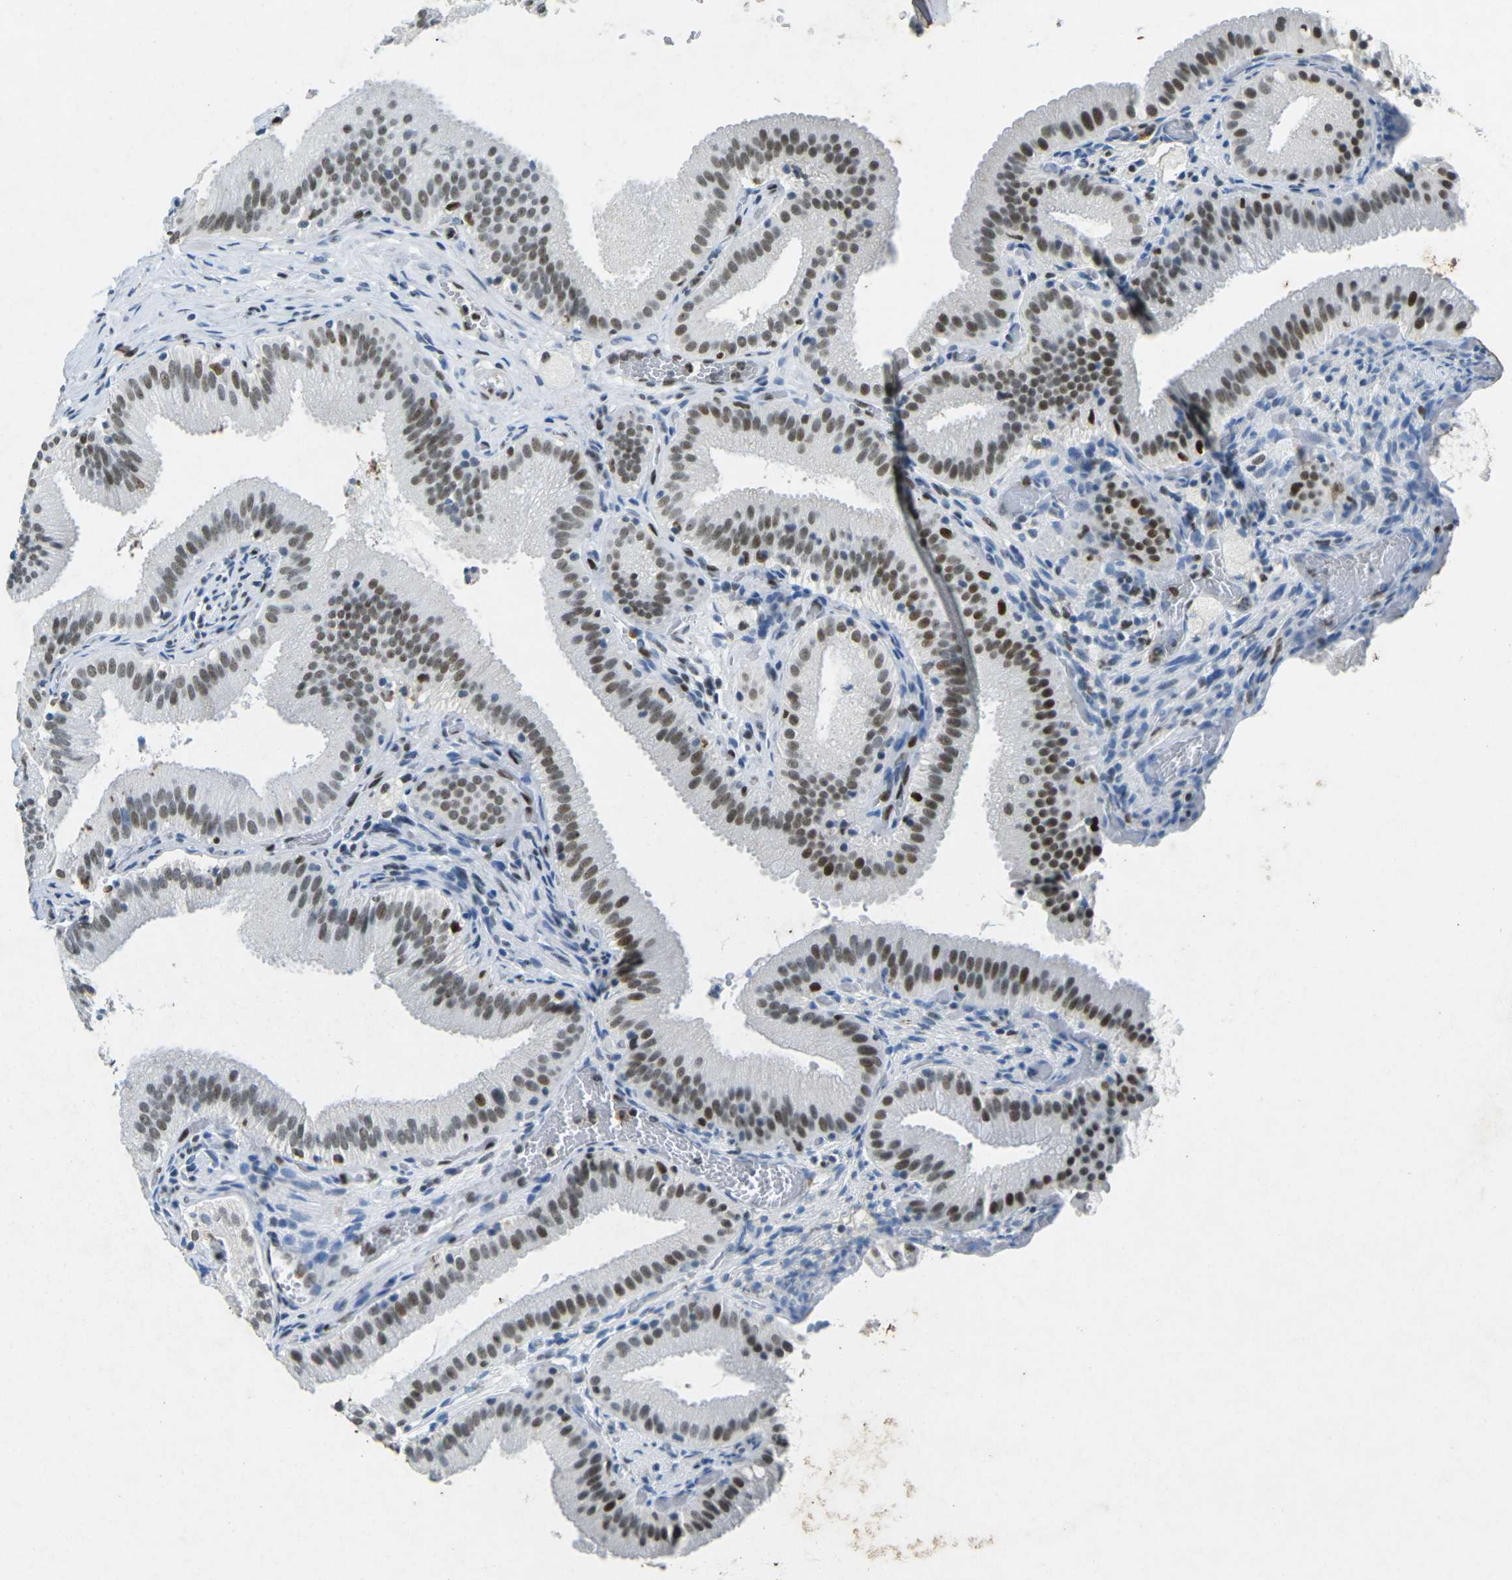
{"staining": {"intensity": "strong", "quantity": ">75%", "location": "nuclear"}, "tissue": "gallbladder", "cell_type": "Glandular cells", "image_type": "normal", "snomed": [{"axis": "morphology", "description": "Normal tissue, NOS"}, {"axis": "topography", "description": "Gallbladder"}], "caption": "The micrograph demonstrates immunohistochemical staining of normal gallbladder. There is strong nuclear positivity is appreciated in about >75% of glandular cells. Nuclei are stained in blue.", "gene": "RB1", "patient": {"sex": "male", "age": 54}}